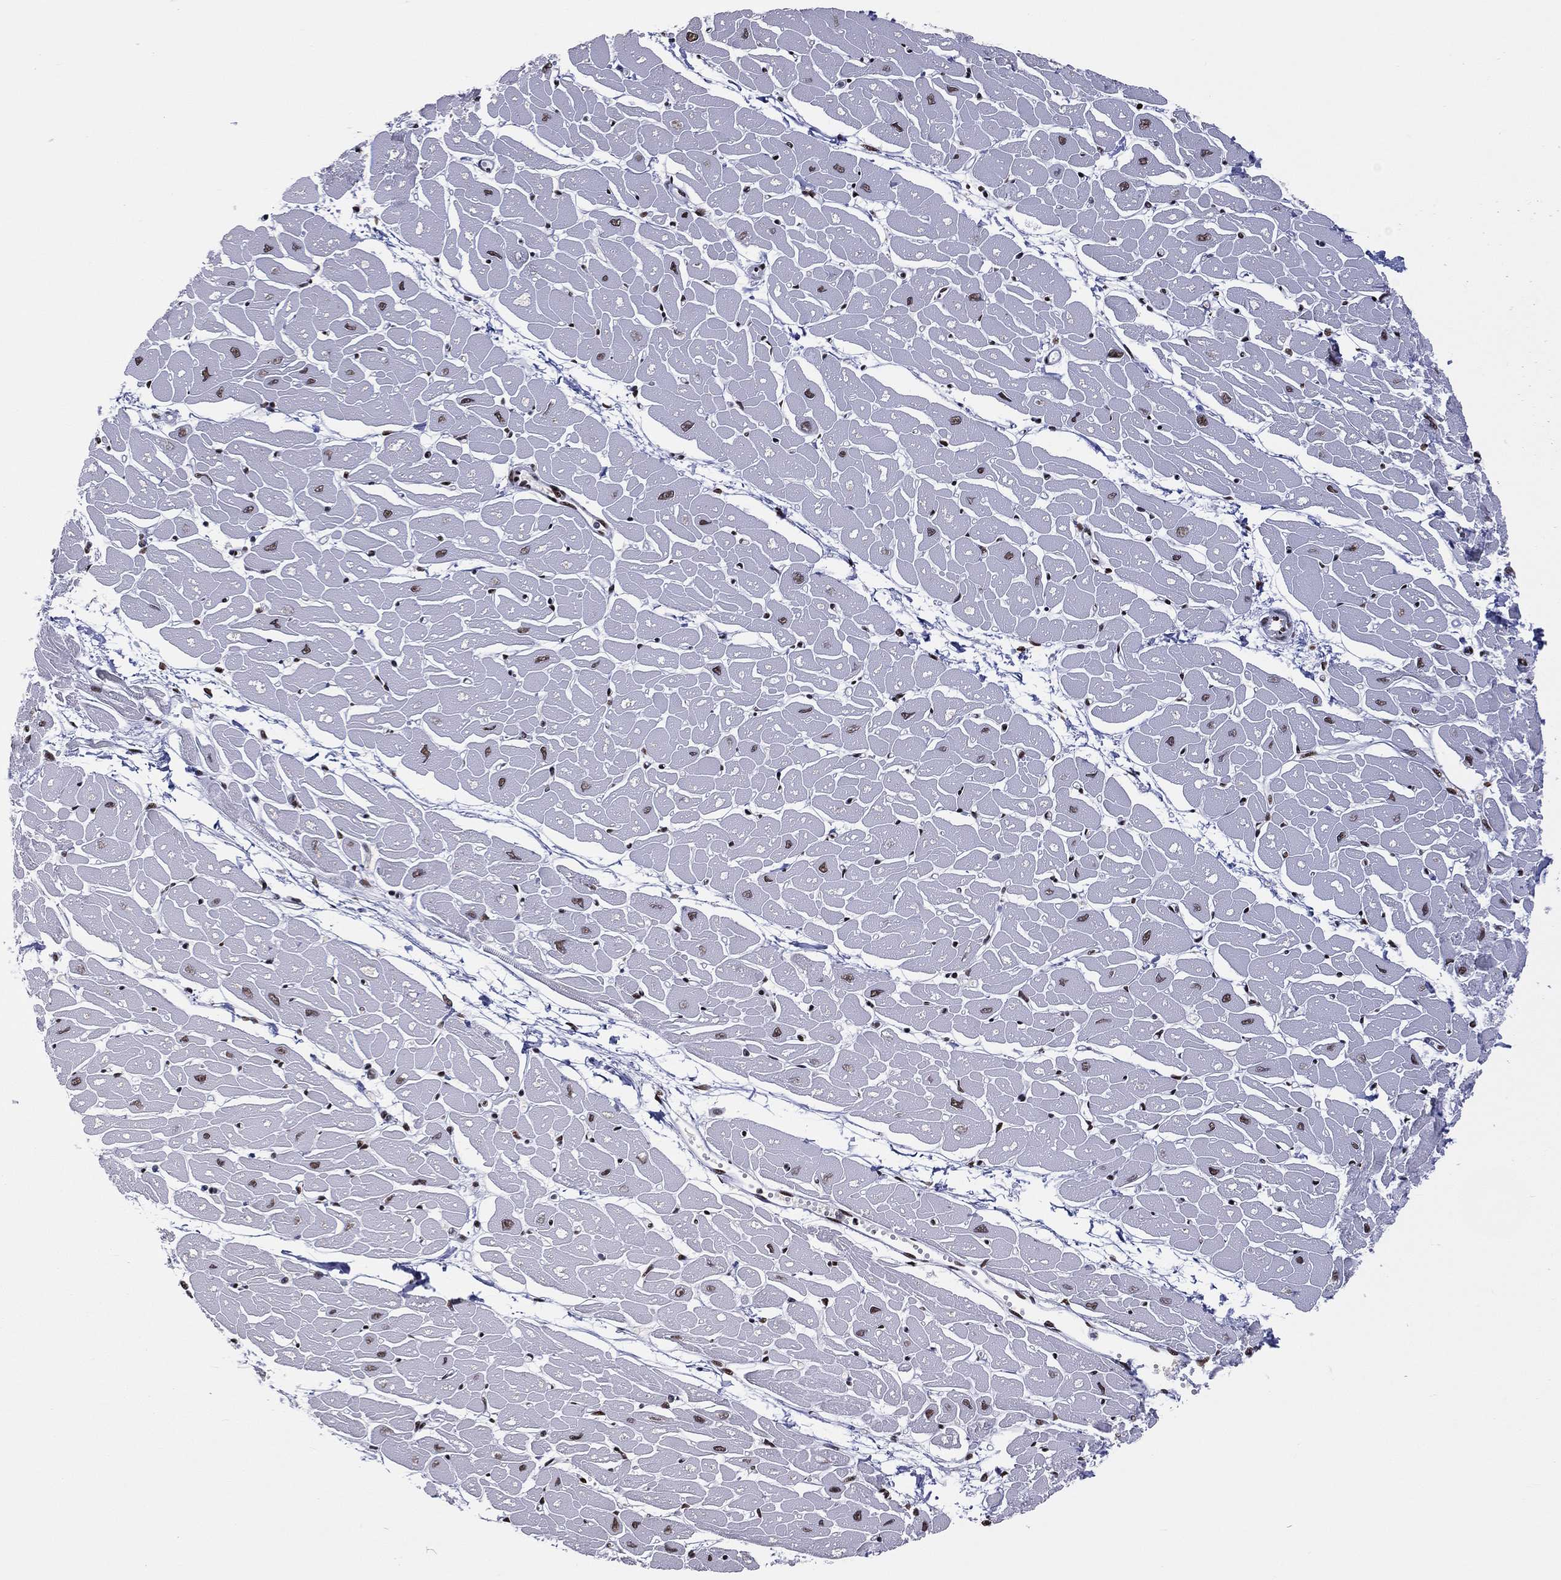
{"staining": {"intensity": "moderate", "quantity": "25%-75%", "location": "nuclear"}, "tissue": "heart muscle", "cell_type": "Cardiomyocytes", "image_type": "normal", "snomed": [{"axis": "morphology", "description": "Normal tissue, NOS"}, {"axis": "topography", "description": "Heart"}], "caption": "Immunohistochemistry (IHC) (DAB (3,3'-diaminobenzidine)) staining of benign human heart muscle reveals moderate nuclear protein staining in approximately 25%-75% of cardiomyocytes.", "gene": "ZNF7", "patient": {"sex": "male", "age": 57}}